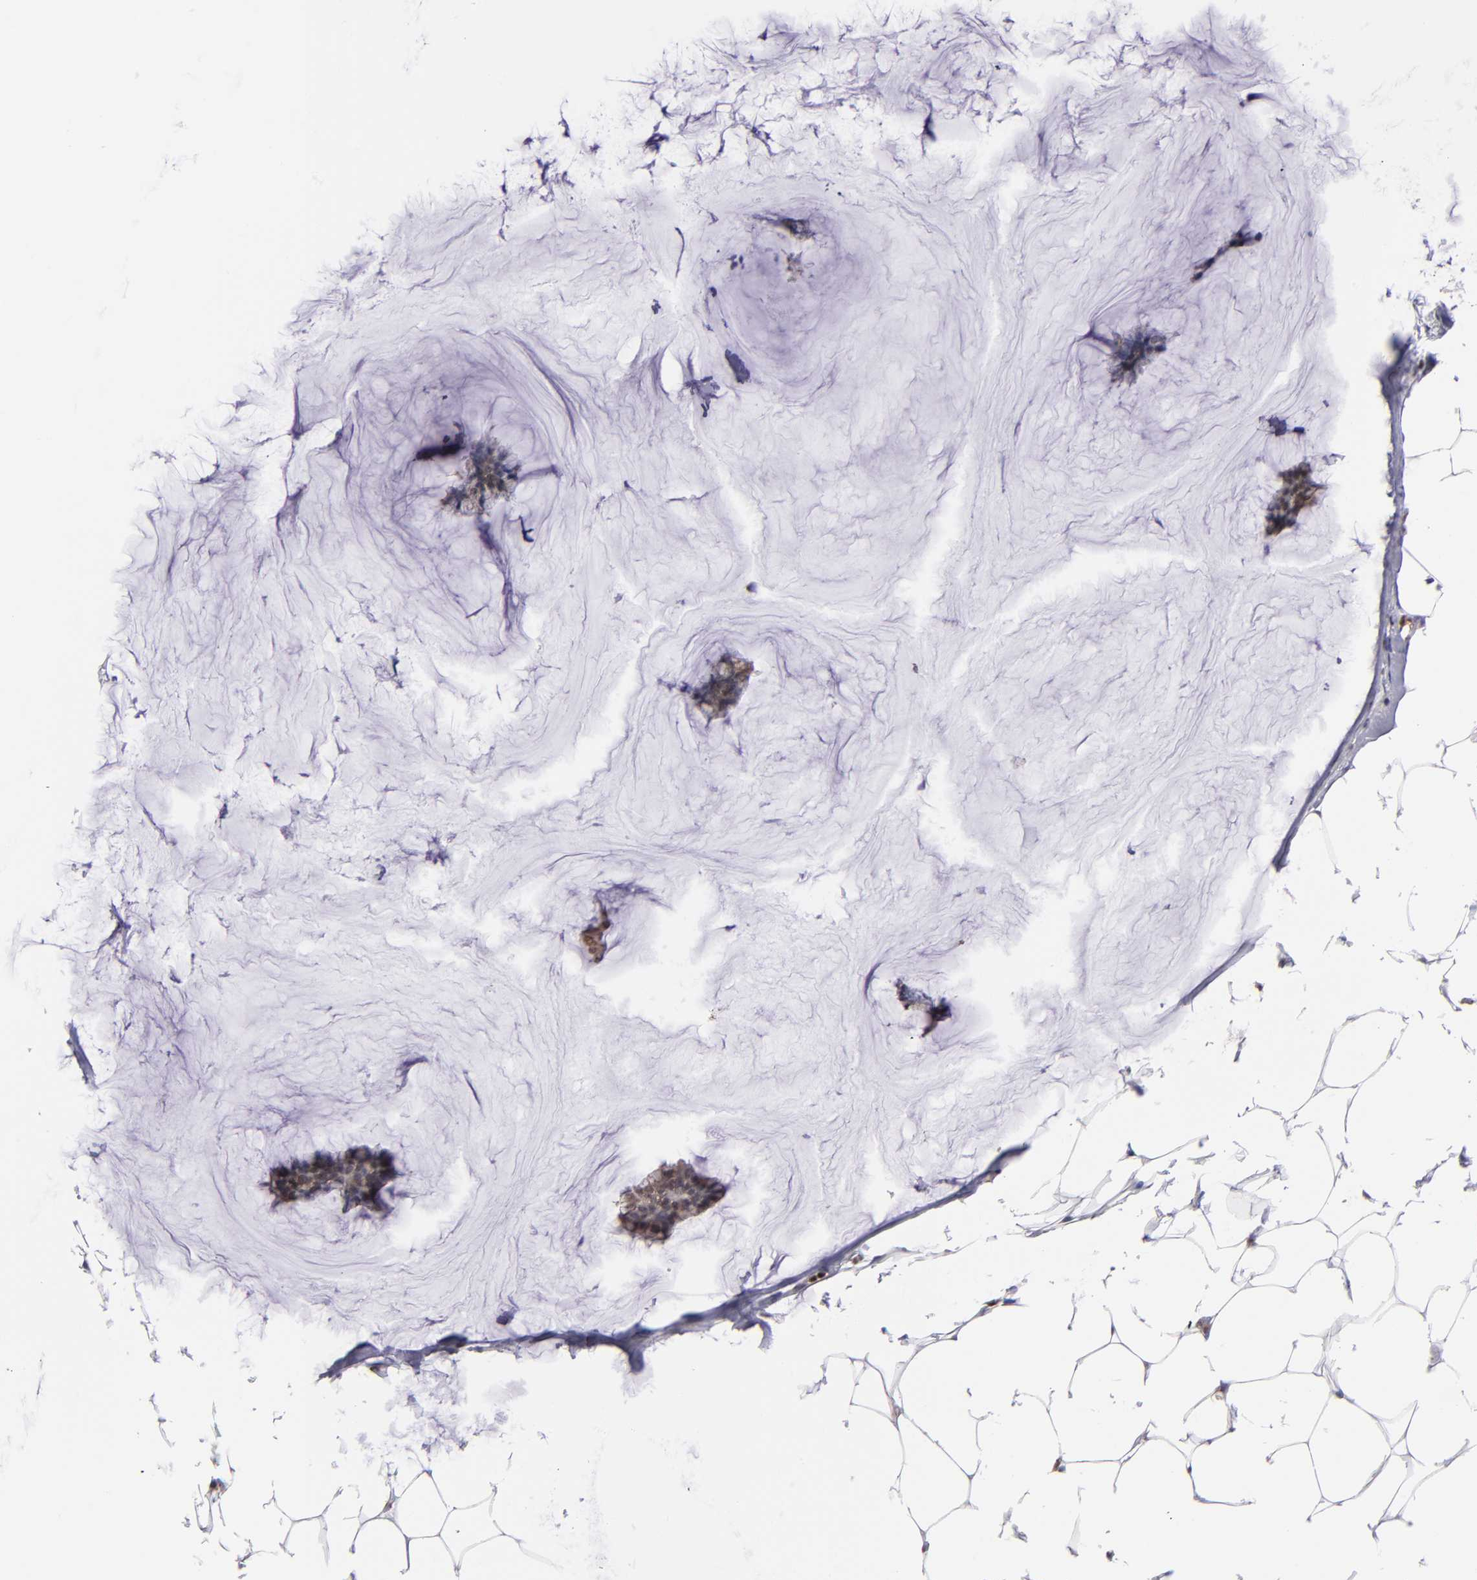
{"staining": {"intensity": "moderate", "quantity": ">75%", "location": "cytoplasmic/membranous,nuclear"}, "tissue": "breast cancer", "cell_type": "Tumor cells", "image_type": "cancer", "snomed": [{"axis": "morphology", "description": "Duct carcinoma"}, {"axis": "topography", "description": "Breast"}], "caption": "The immunohistochemical stain shows moderate cytoplasmic/membranous and nuclear expression in tumor cells of breast intraductal carcinoma tissue.", "gene": "DDX24", "patient": {"sex": "female", "age": 93}}